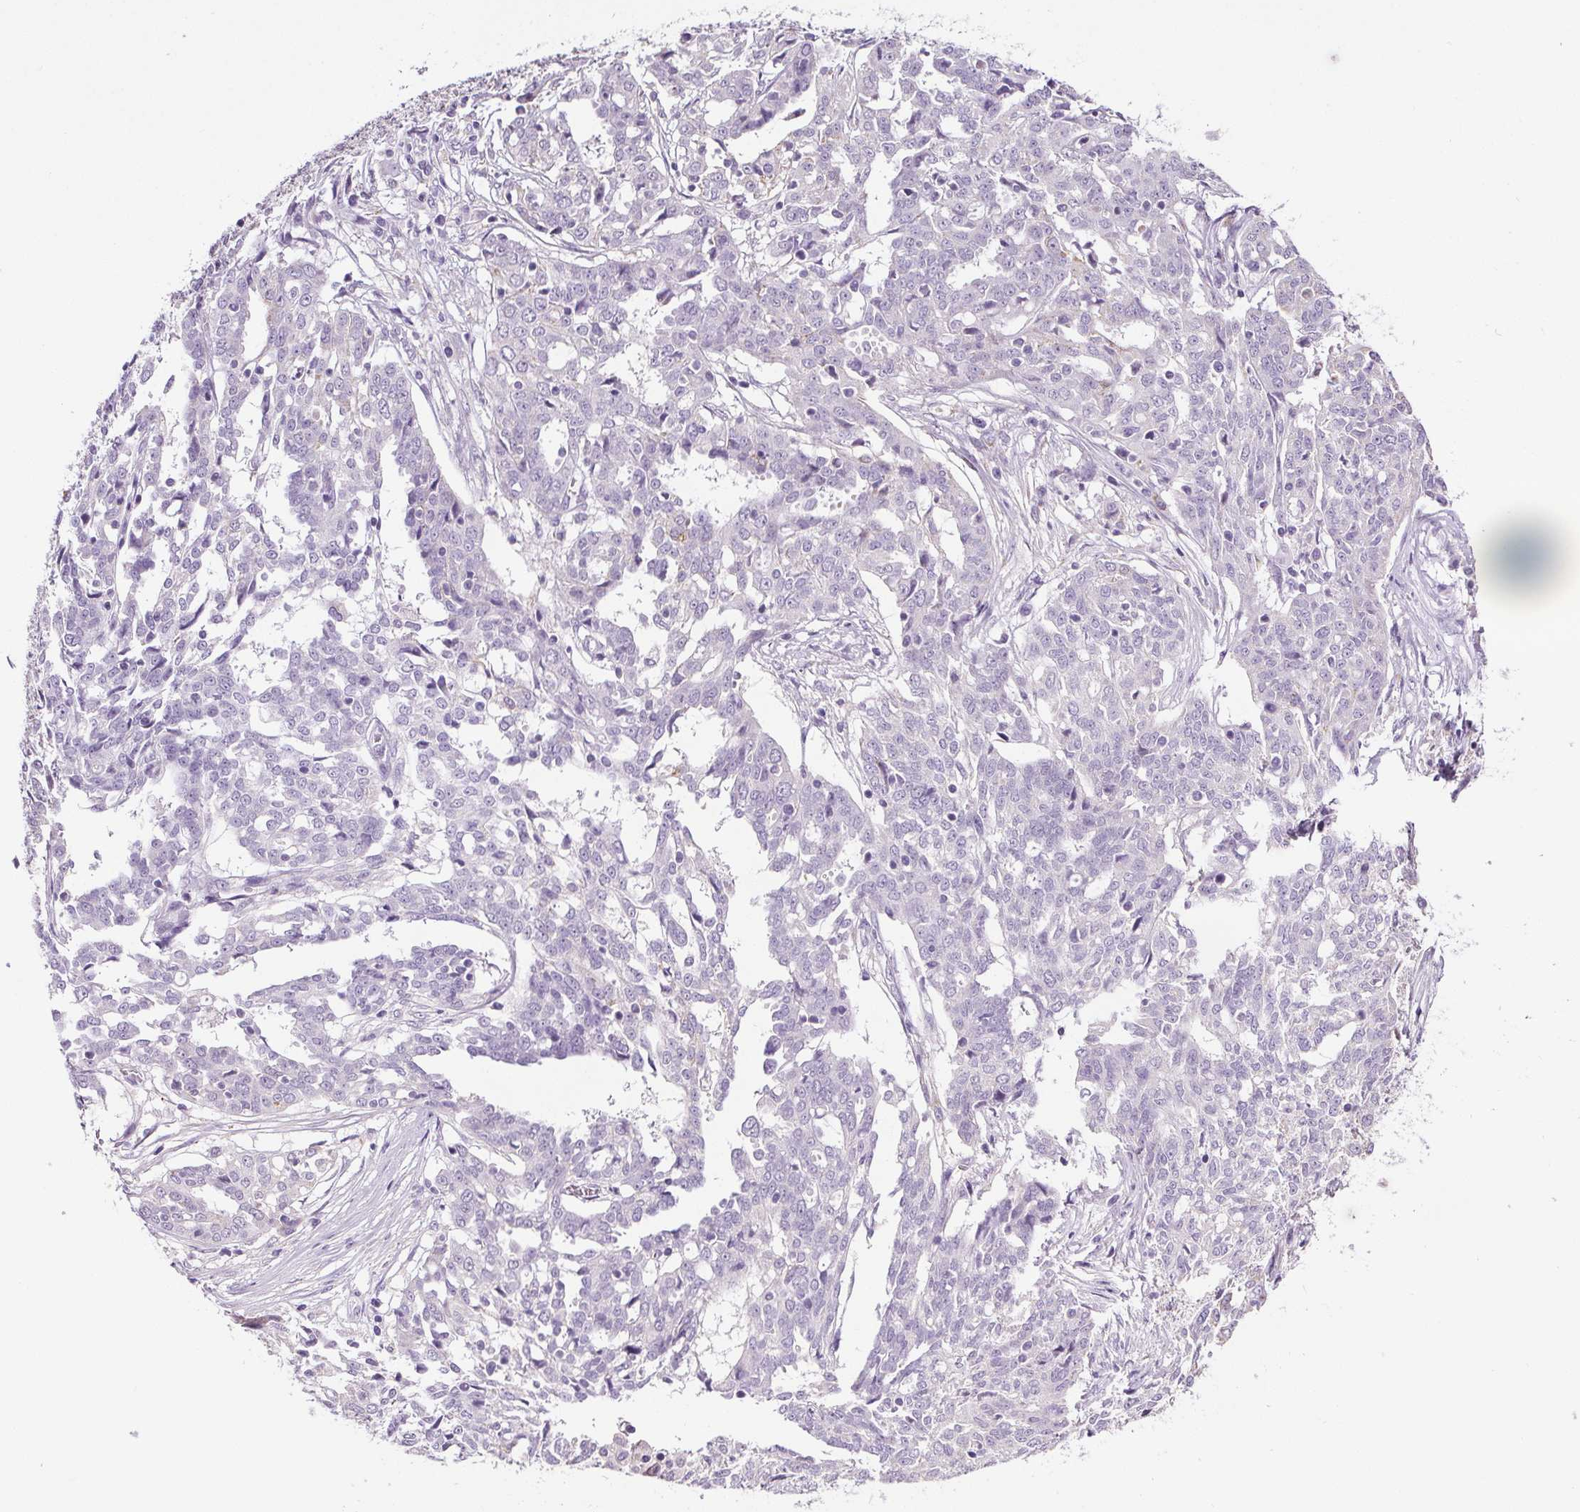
{"staining": {"intensity": "negative", "quantity": "none", "location": "none"}, "tissue": "ovarian cancer", "cell_type": "Tumor cells", "image_type": "cancer", "snomed": [{"axis": "morphology", "description": "Cystadenocarcinoma, serous, NOS"}, {"axis": "topography", "description": "Ovary"}], "caption": "High magnification brightfield microscopy of serous cystadenocarcinoma (ovarian) stained with DAB (3,3'-diaminobenzidine) (brown) and counterstained with hematoxylin (blue): tumor cells show no significant staining. (Stains: DAB immunohistochemistry with hematoxylin counter stain, Microscopy: brightfield microscopy at high magnification).", "gene": "GPIHBP1", "patient": {"sex": "female", "age": 67}}